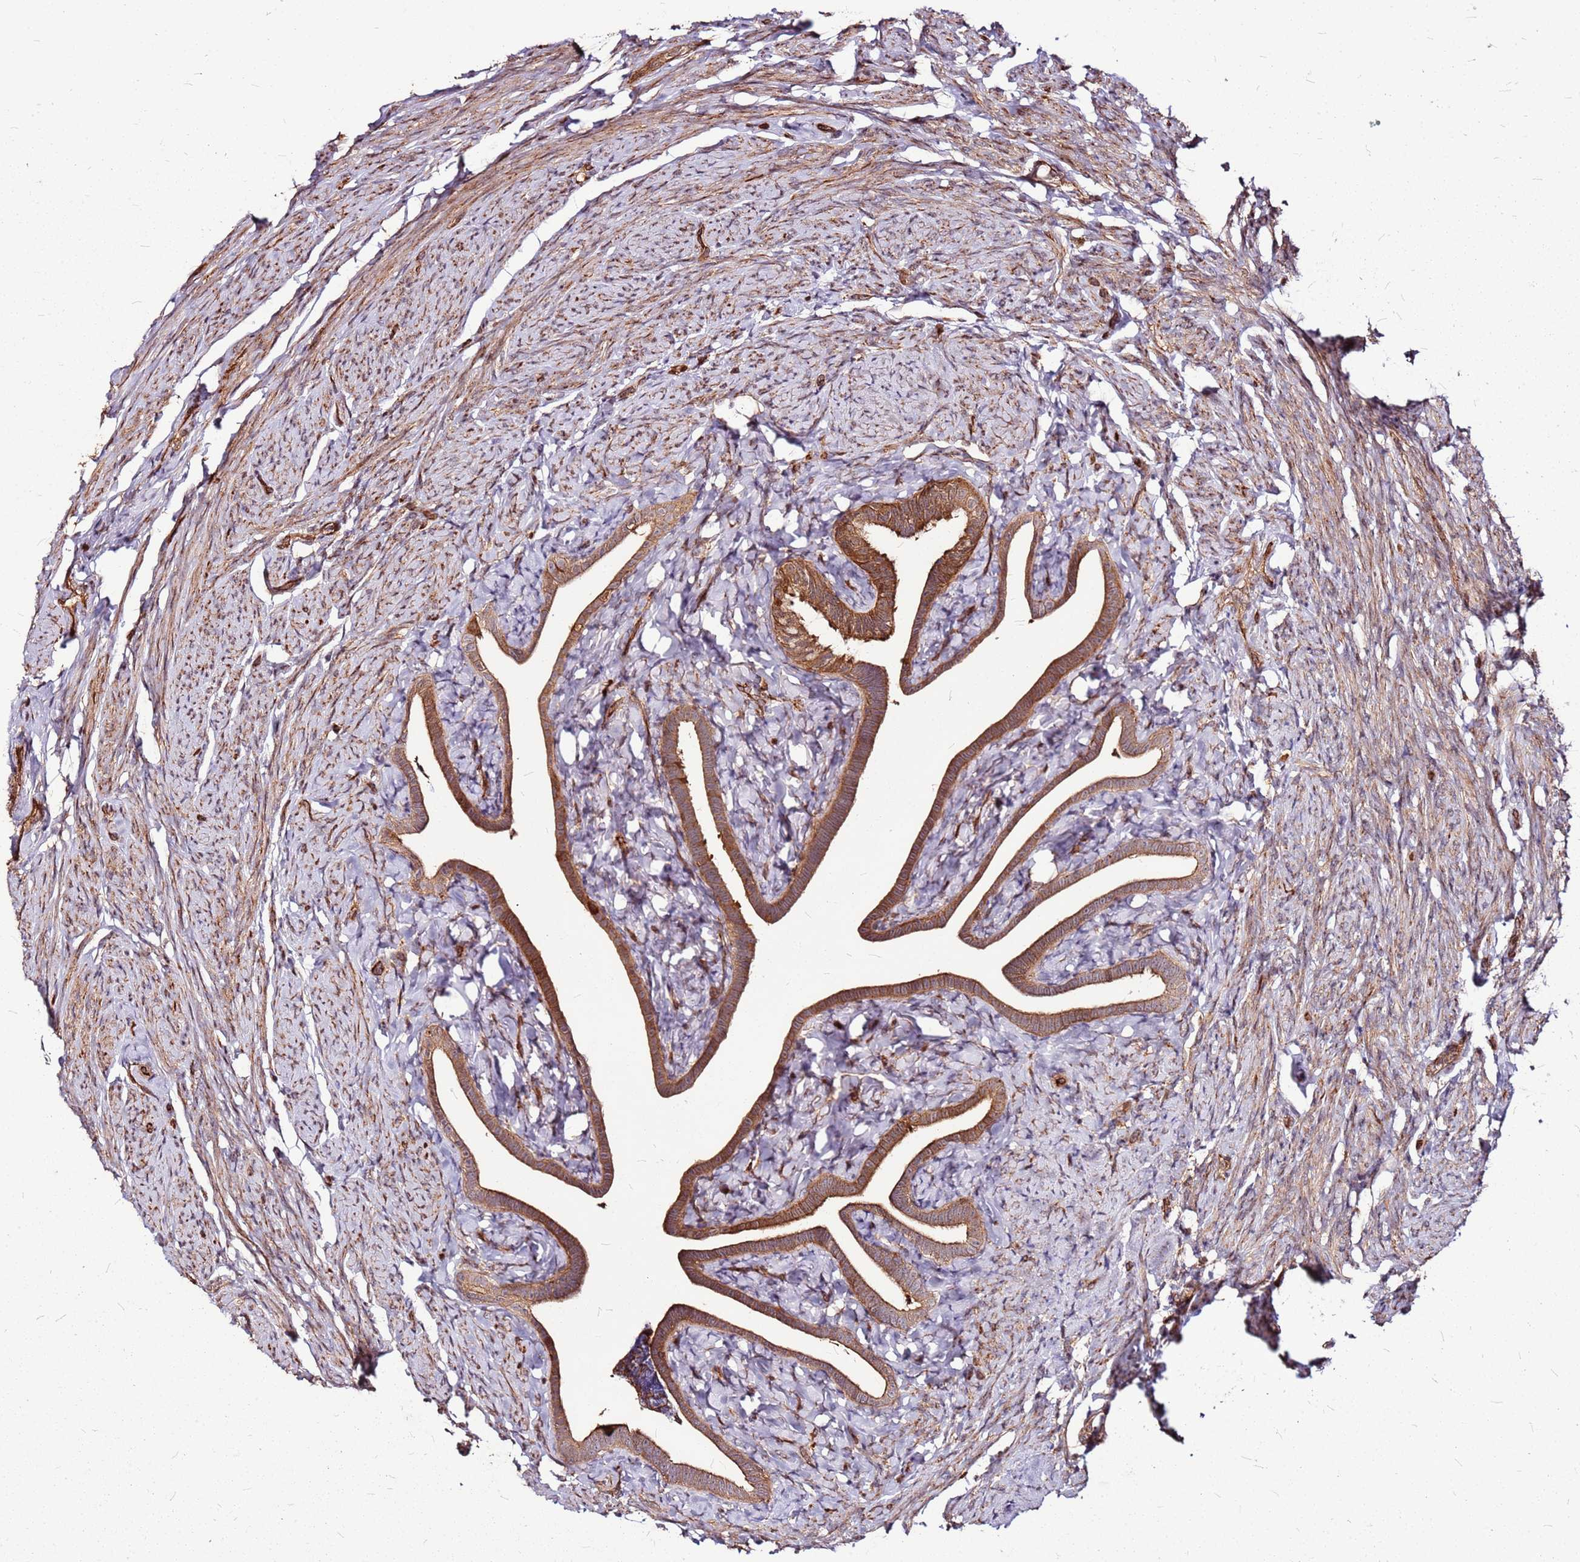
{"staining": {"intensity": "strong", "quantity": ">75%", "location": "cytoplasmic/membranous"}, "tissue": "fallopian tube", "cell_type": "Glandular cells", "image_type": "normal", "snomed": [{"axis": "morphology", "description": "Normal tissue, NOS"}, {"axis": "topography", "description": "Fallopian tube"}], "caption": "A histopathology image of human fallopian tube stained for a protein reveals strong cytoplasmic/membranous brown staining in glandular cells. The staining was performed using DAB to visualize the protein expression in brown, while the nuclei were stained in blue with hematoxylin (Magnification: 20x).", "gene": "LYPLAL1", "patient": {"sex": "female", "age": 69}}